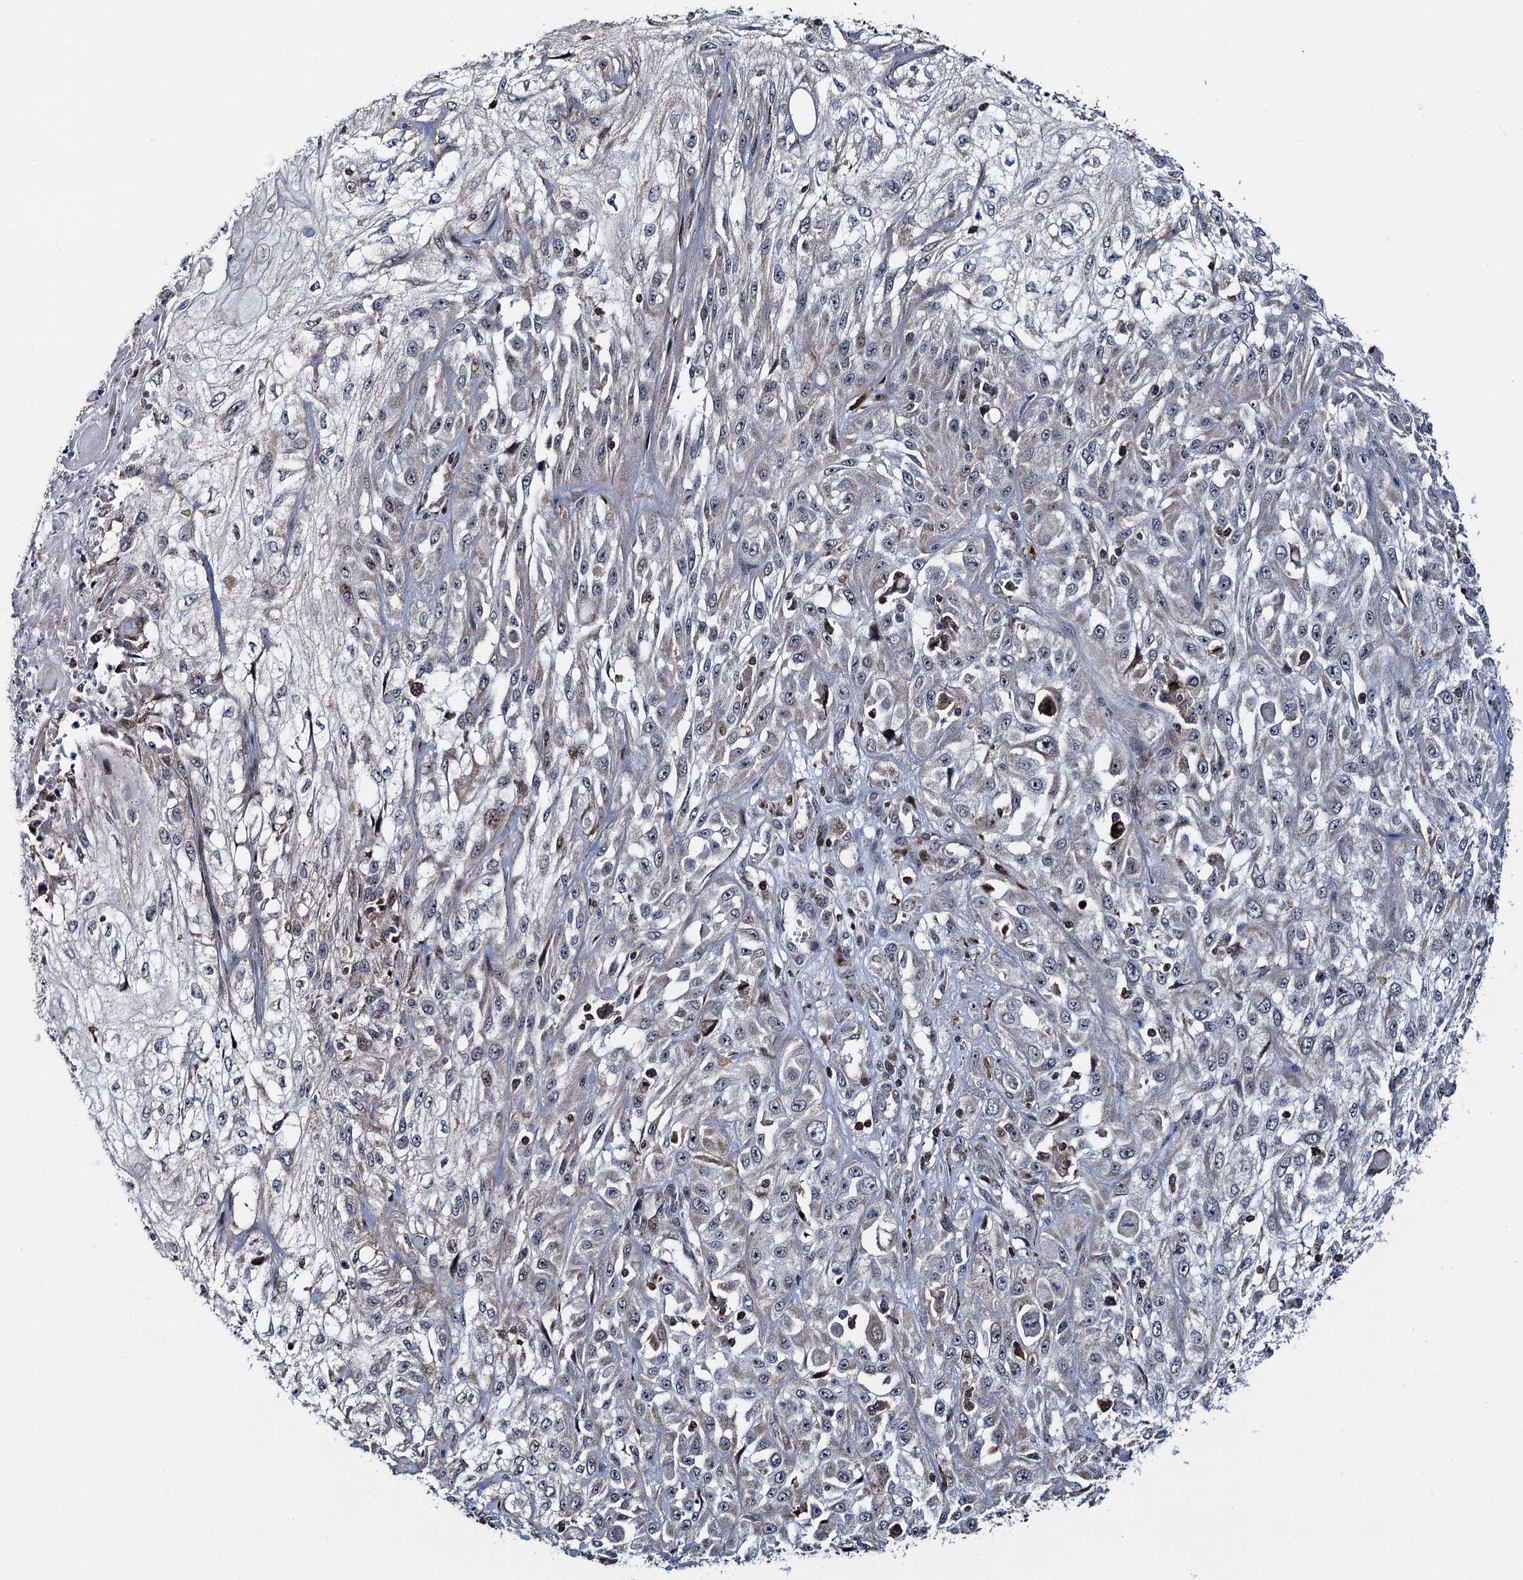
{"staining": {"intensity": "negative", "quantity": "none", "location": "none"}, "tissue": "skin cancer", "cell_type": "Tumor cells", "image_type": "cancer", "snomed": [{"axis": "morphology", "description": "Squamous cell carcinoma, NOS"}, {"axis": "morphology", "description": "Squamous cell carcinoma, metastatic, NOS"}, {"axis": "topography", "description": "Skin"}, {"axis": "topography", "description": "Lymph node"}], "caption": "This histopathology image is of skin cancer stained with immunohistochemistry (IHC) to label a protein in brown with the nuclei are counter-stained blue. There is no expression in tumor cells.", "gene": "CCDC102A", "patient": {"sex": "male", "age": 75}}